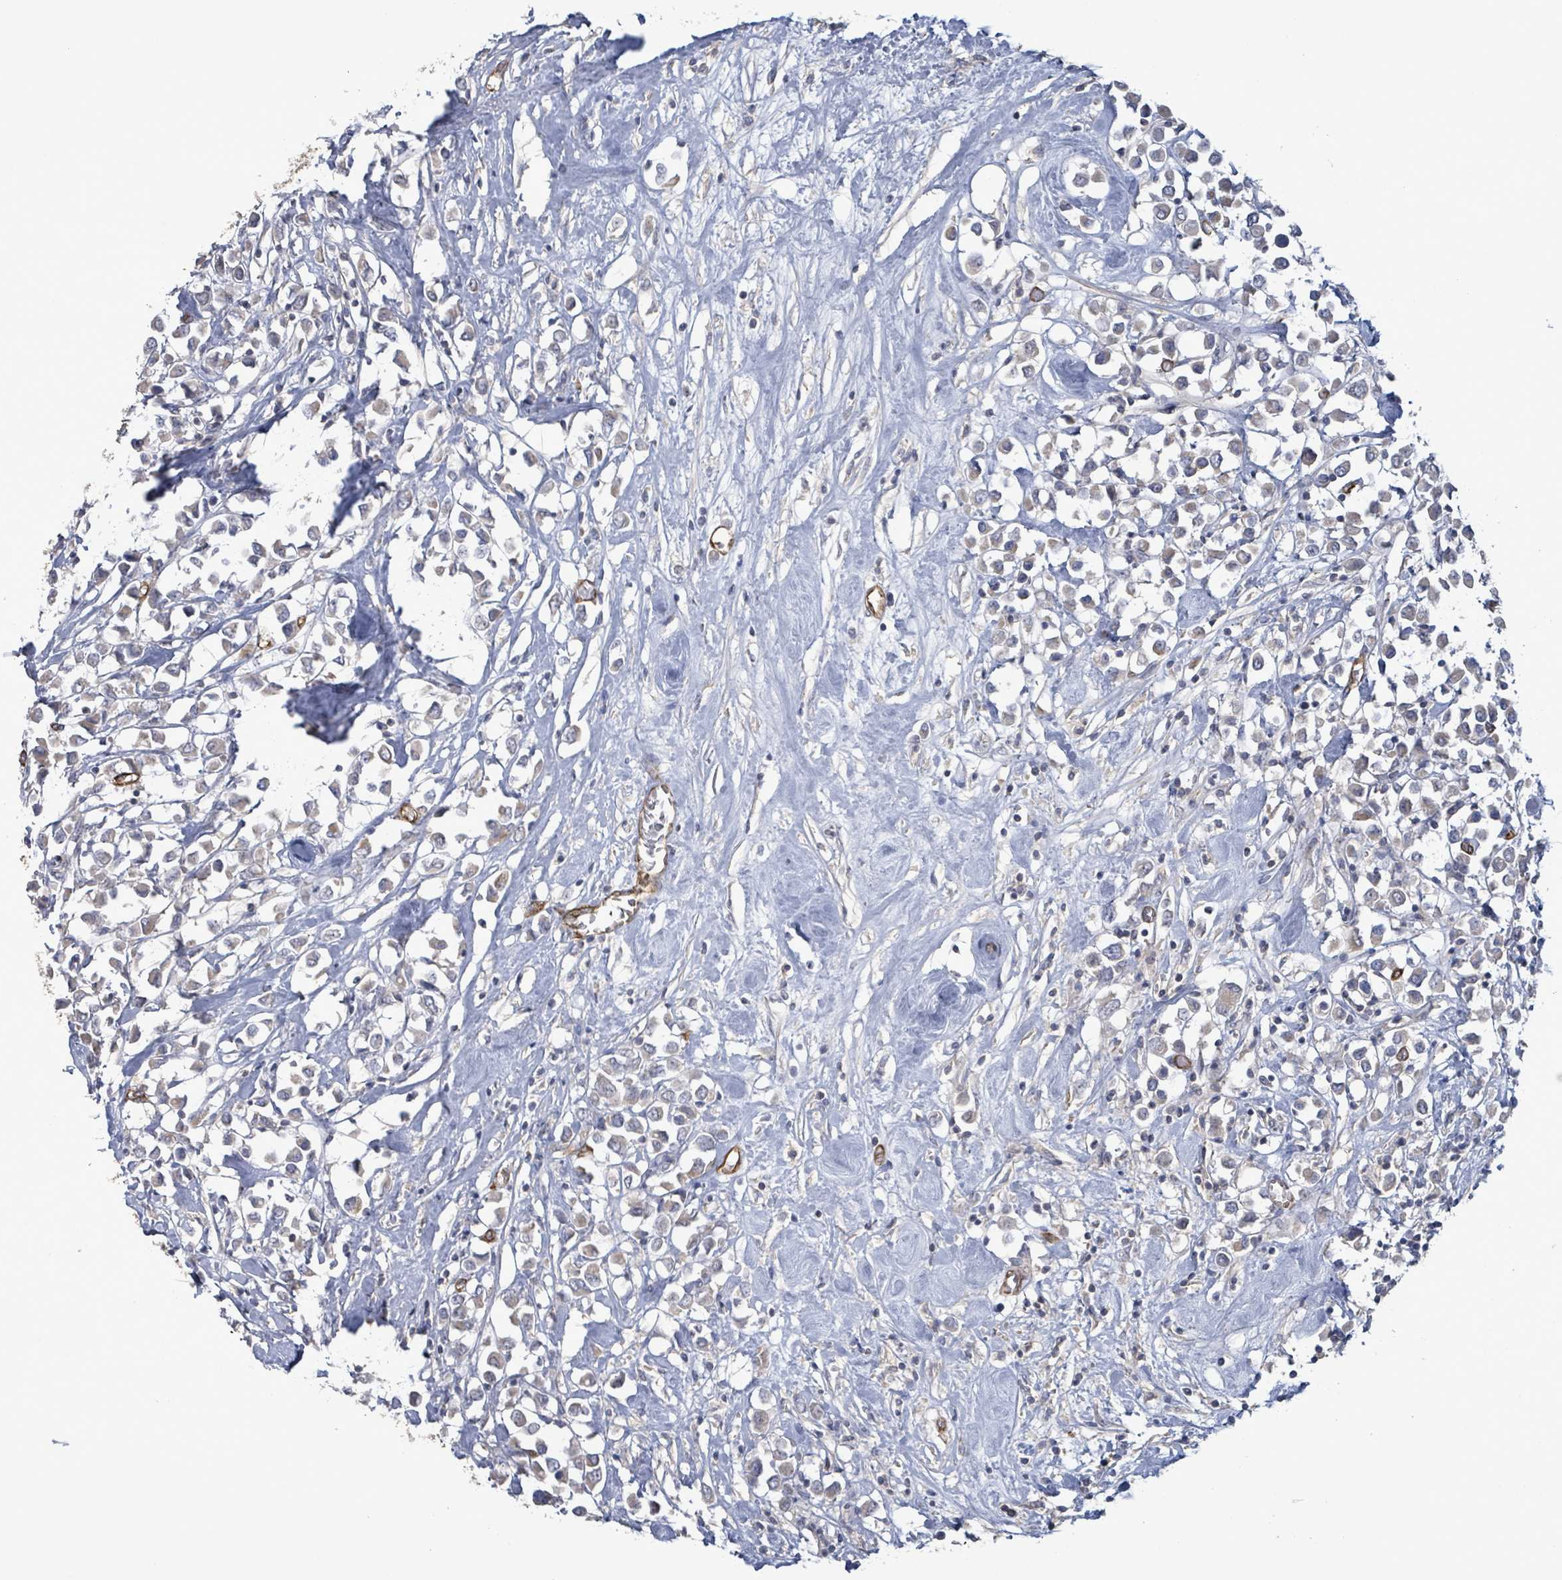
{"staining": {"intensity": "negative", "quantity": "none", "location": "none"}, "tissue": "breast cancer", "cell_type": "Tumor cells", "image_type": "cancer", "snomed": [{"axis": "morphology", "description": "Duct carcinoma"}, {"axis": "topography", "description": "Breast"}], "caption": "Photomicrograph shows no protein staining in tumor cells of infiltrating ductal carcinoma (breast) tissue.", "gene": "KANK3", "patient": {"sex": "female", "age": 61}}